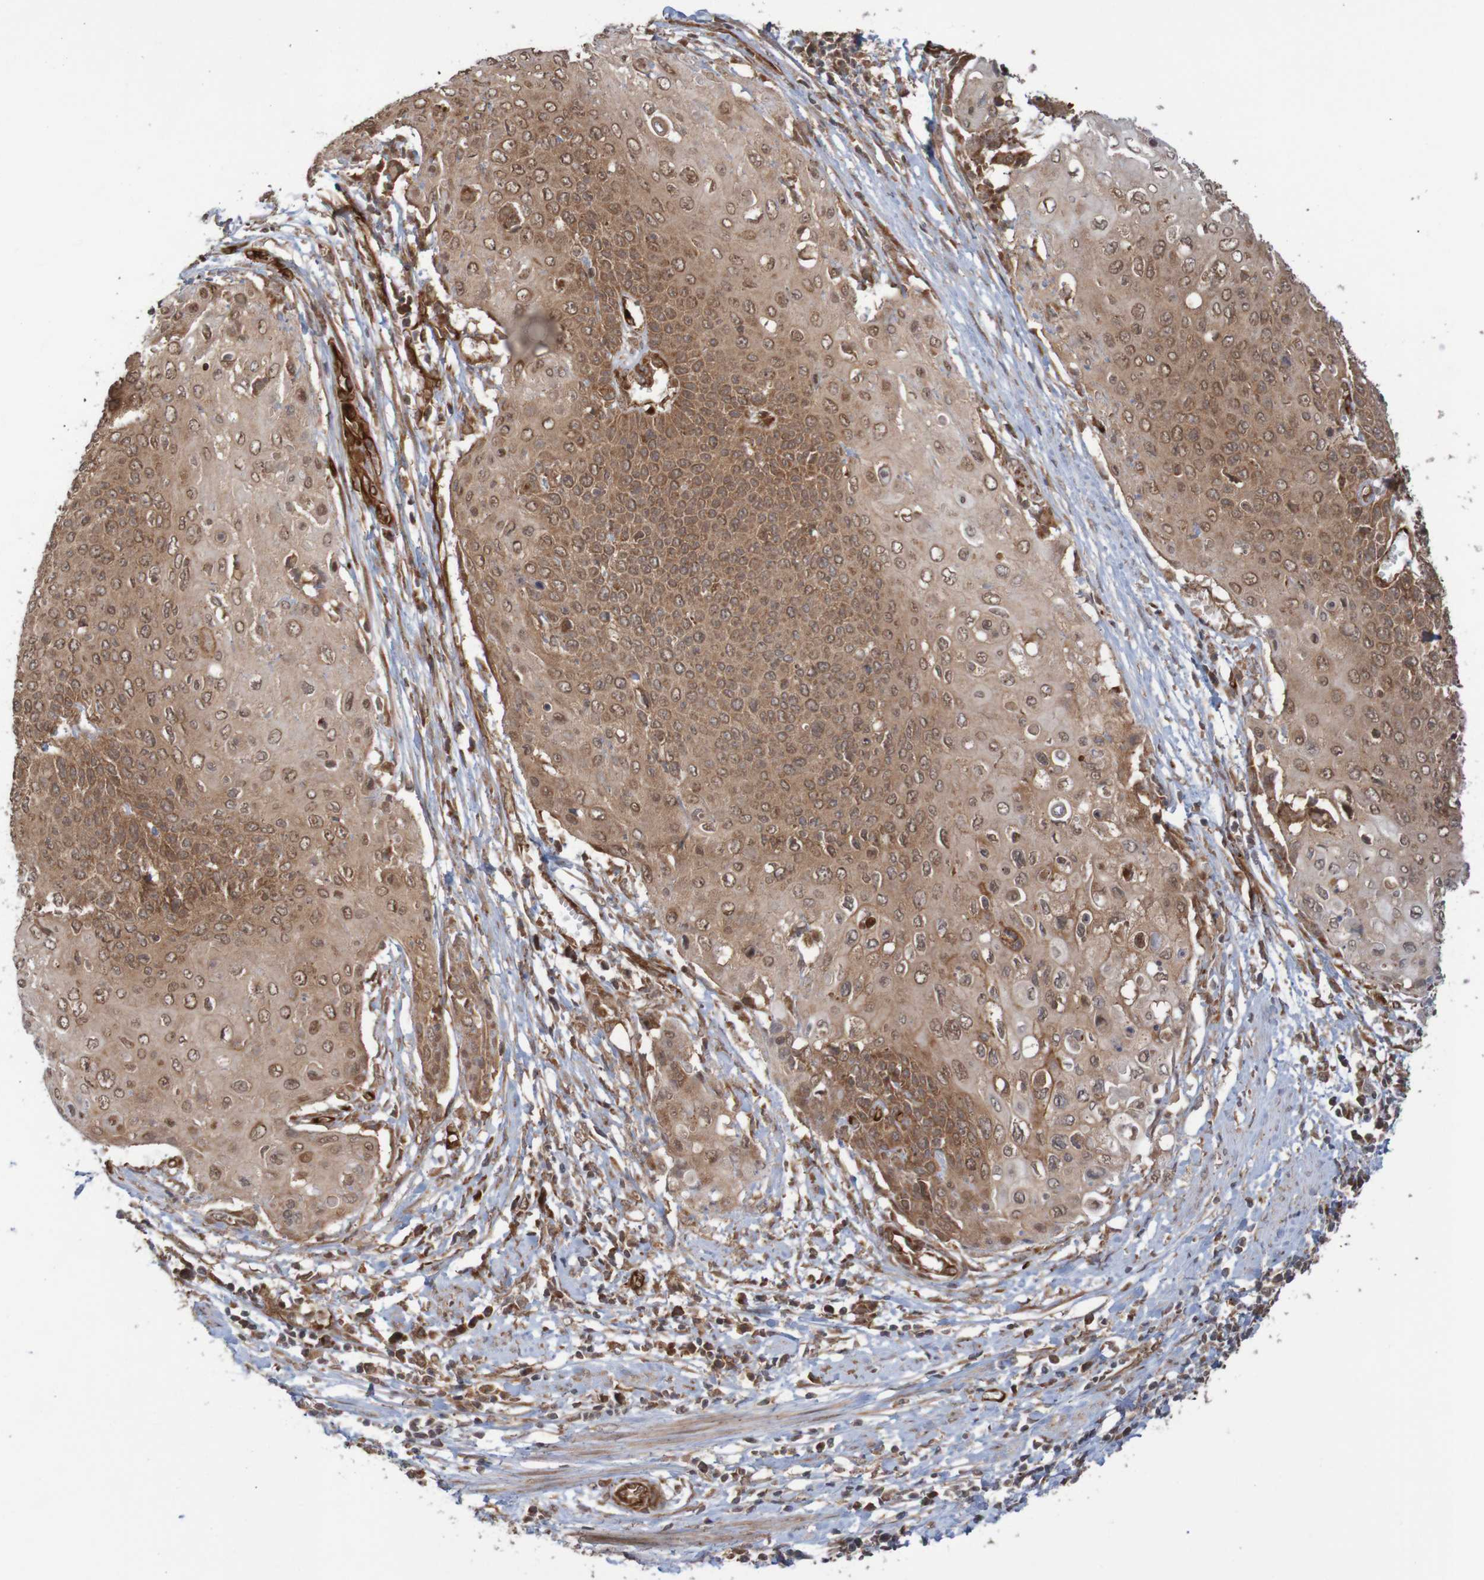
{"staining": {"intensity": "moderate", "quantity": ">75%", "location": "cytoplasmic/membranous"}, "tissue": "cervical cancer", "cell_type": "Tumor cells", "image_type": "cancer", "snomed": [{"axis": "morphology", "description": "Squamous cell carcinoma, NOS"}, {"axis": "topography", "description": "Cervix"}], "caption": "IHC of cervical cancer (squamous cell carcinoma) shows medium levels of moderate cytoplasmic/membranous positivity in approximately >75% of tumor cells.", "gene": "MRPL52", "patient": {"sex": "female", "age": 39}}